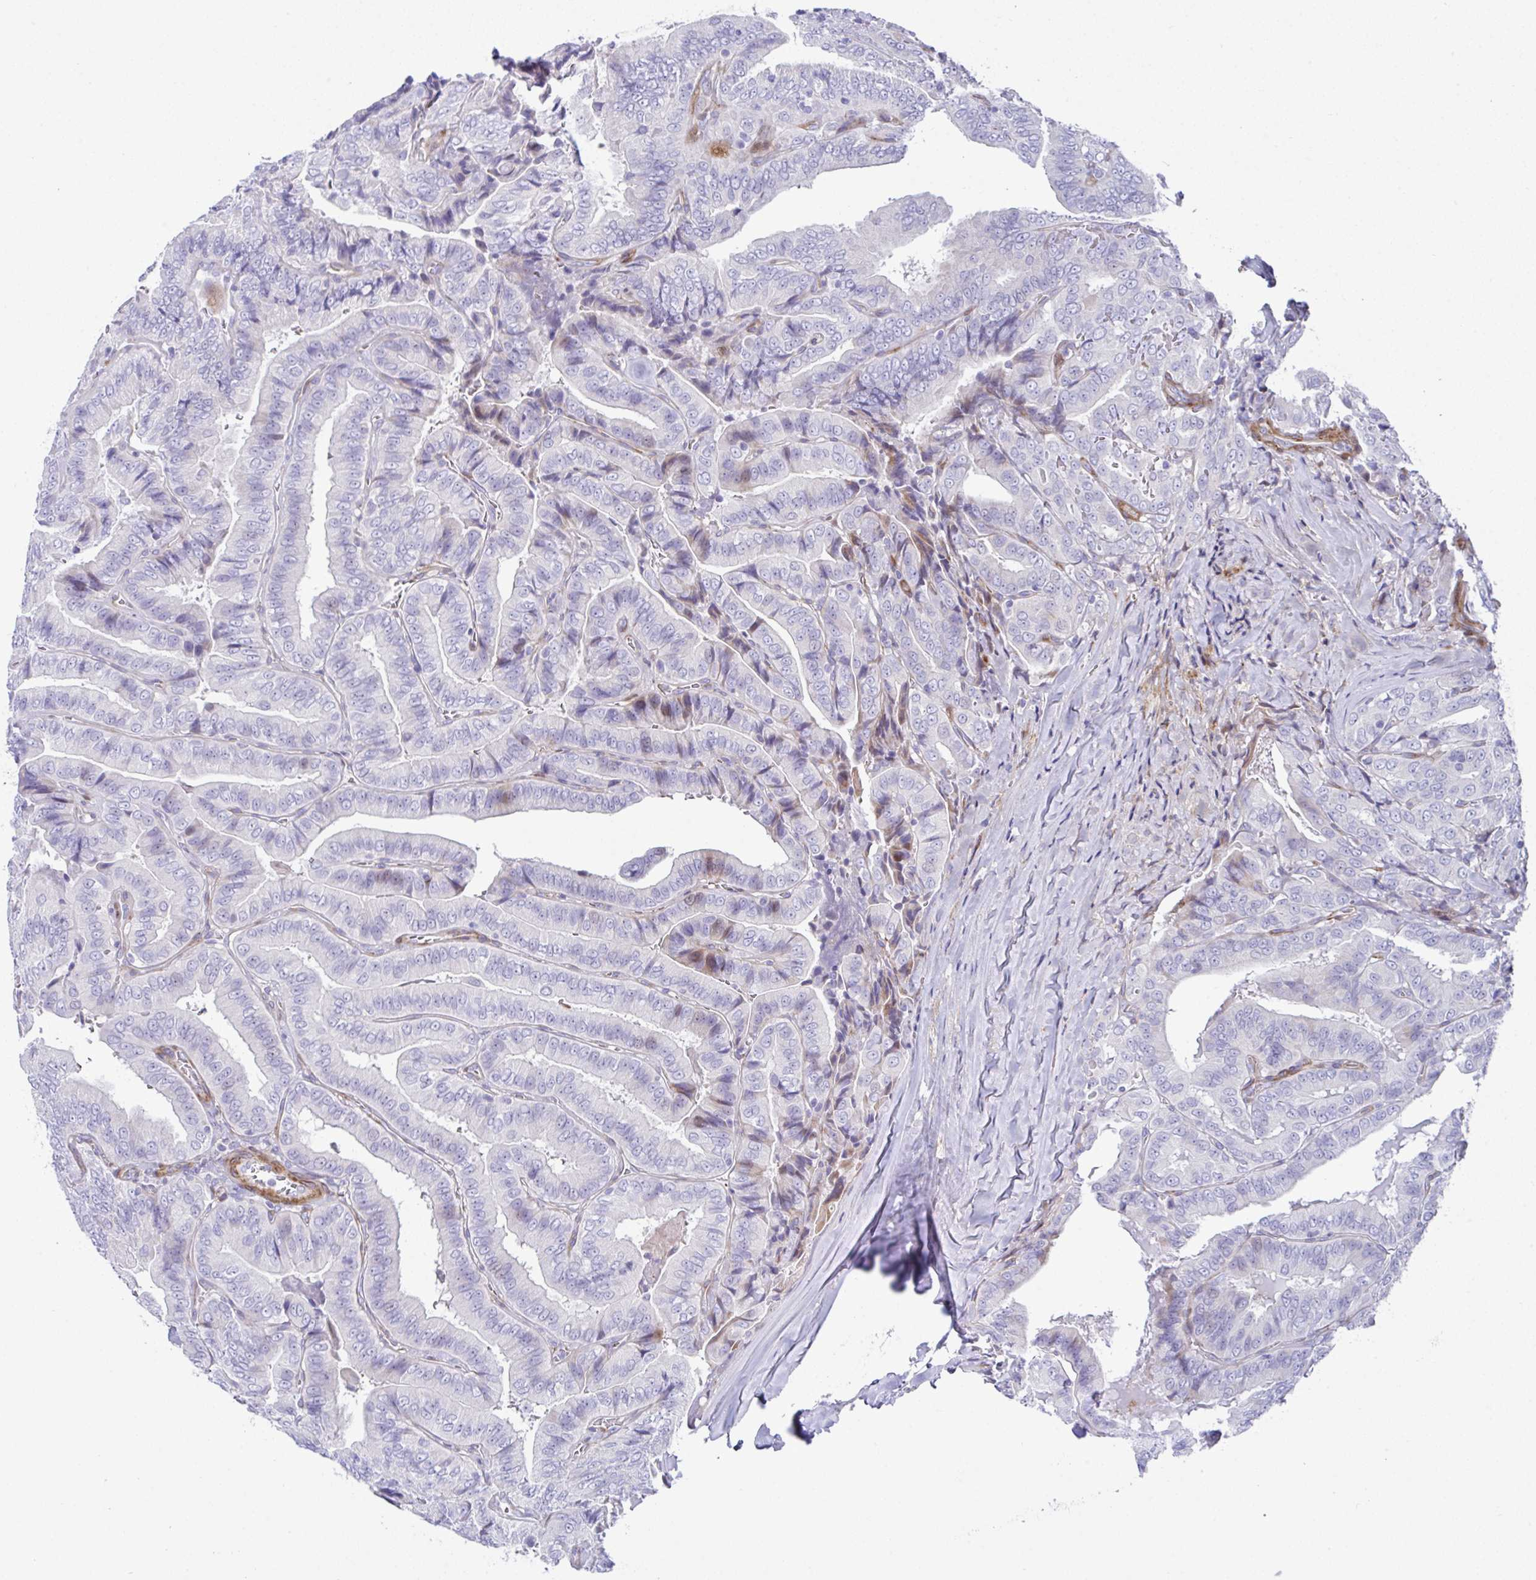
{"staining": {"intensity": "negative", "quantity": "none", "location": "none"}, "tissue": "thyroid cancer", "cell_type": "Tumor cells", "image_type": "cancer", "snomed": [{"axis": "morphology", "description": "Papillary adenocarcinoma, NOS"}, {"axis": "topography", "description": "Thyroid gland"}], "caption": "An immunohistochemistry (IHC) histopathology image of thyroid papillary adenocarcinoma is shown. There is no staining in tumor cells of thyroid papillary adenocarcinoma.", "gene": "ZNF713", "patient": {"sex": "male", "age": 61}}